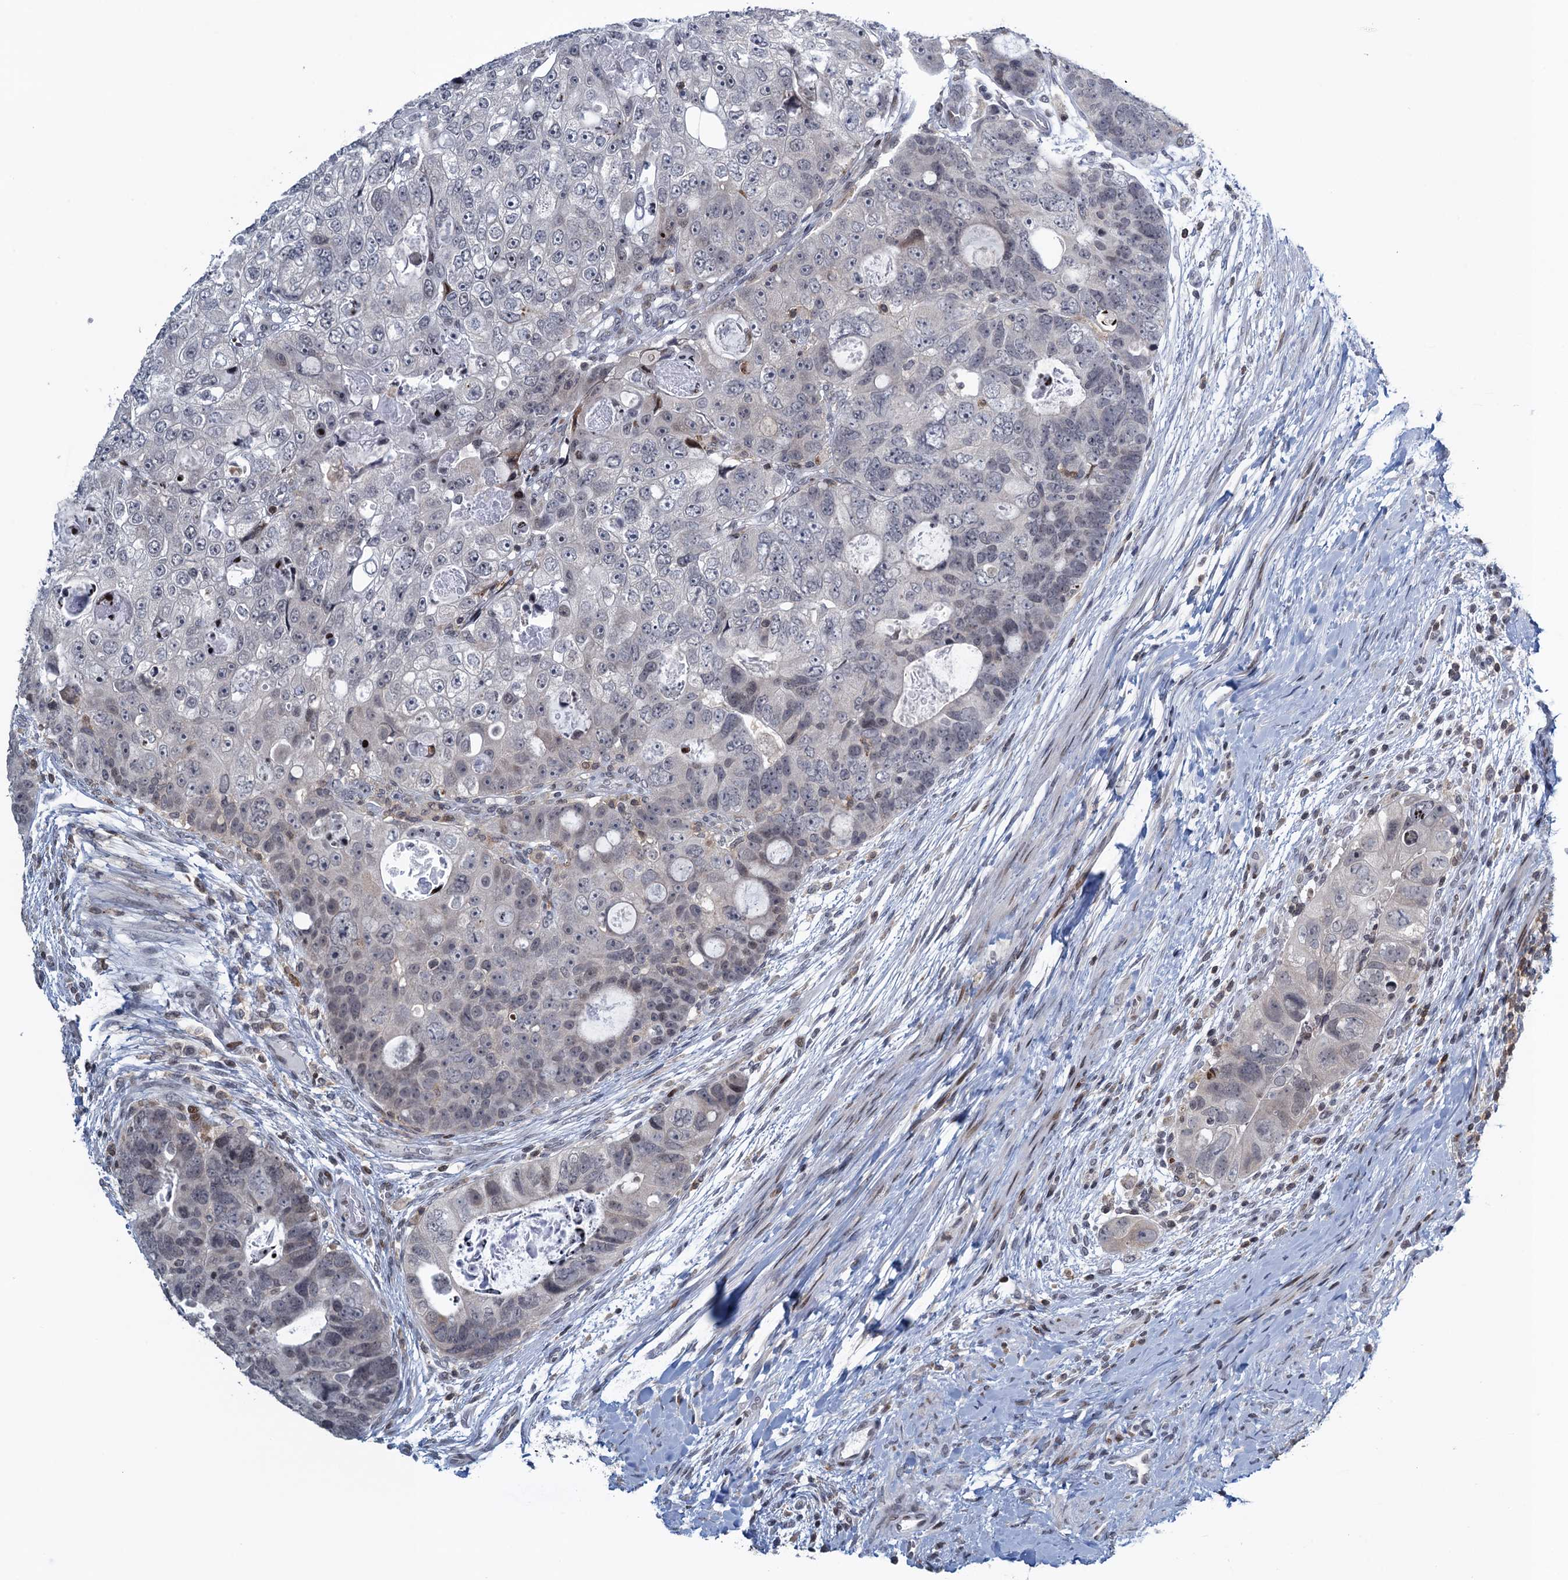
{"staining": {"intensity": "negative", "quantity": "none", "location": "none"}, "tissue": "colorectal cancer", "cell_type": "Tumor cells", "image_type": "cancer", "snomed": [{"axis": "morphology", "description": "Adenocarcinoma, NOS"}, {"axis": "topography", "description": "Rectum"}], "caption": "Immunohistochemistry histopathology image of neoplastic tissue: human adenocarcinoma (colorectal) stained with DAB shows no significant protein staining in tumor cells.", "gene": "FYB1", "patient": {"sex": "male", "age": 59}}